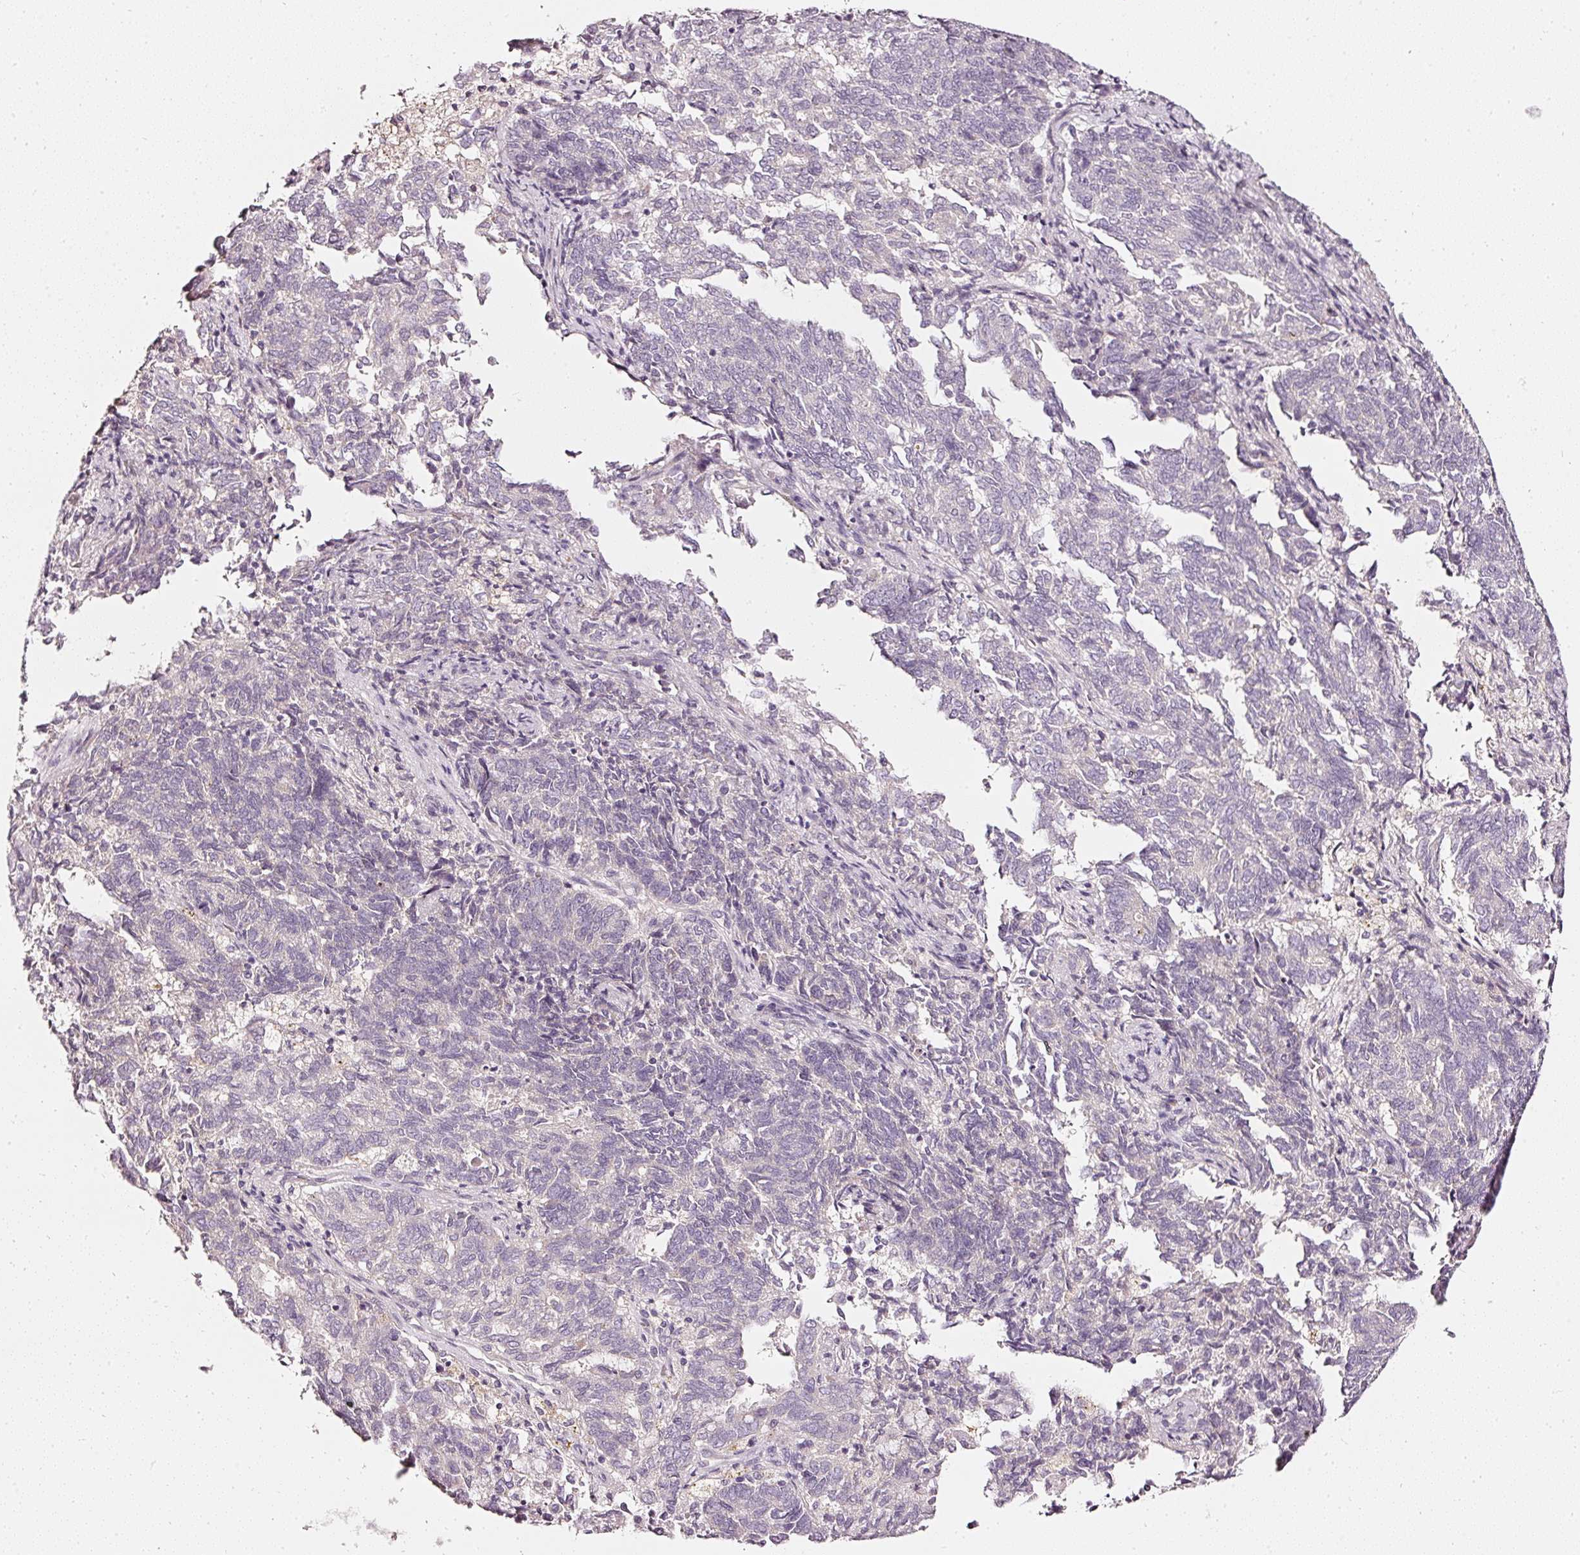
{"staining": {"intensity": "negative", "quantity": "none", "location": "none"}, "tissue": "endometrial cancer", "cell_type": "Tumor cells", "image_type": "cancer", "snomed": [{"axis": "morphology", "description": "Adenocarcinoma, NOS"}, {"axis": "topography", "description": "Endometrium"}], "caption": "Endometrial cancer (adenocarcinoma) was stained to show a protein in brown. There is no significant positivity in tumor cells.", "gene": "CNP", "patient": {"sex": "female", "age": 80}}